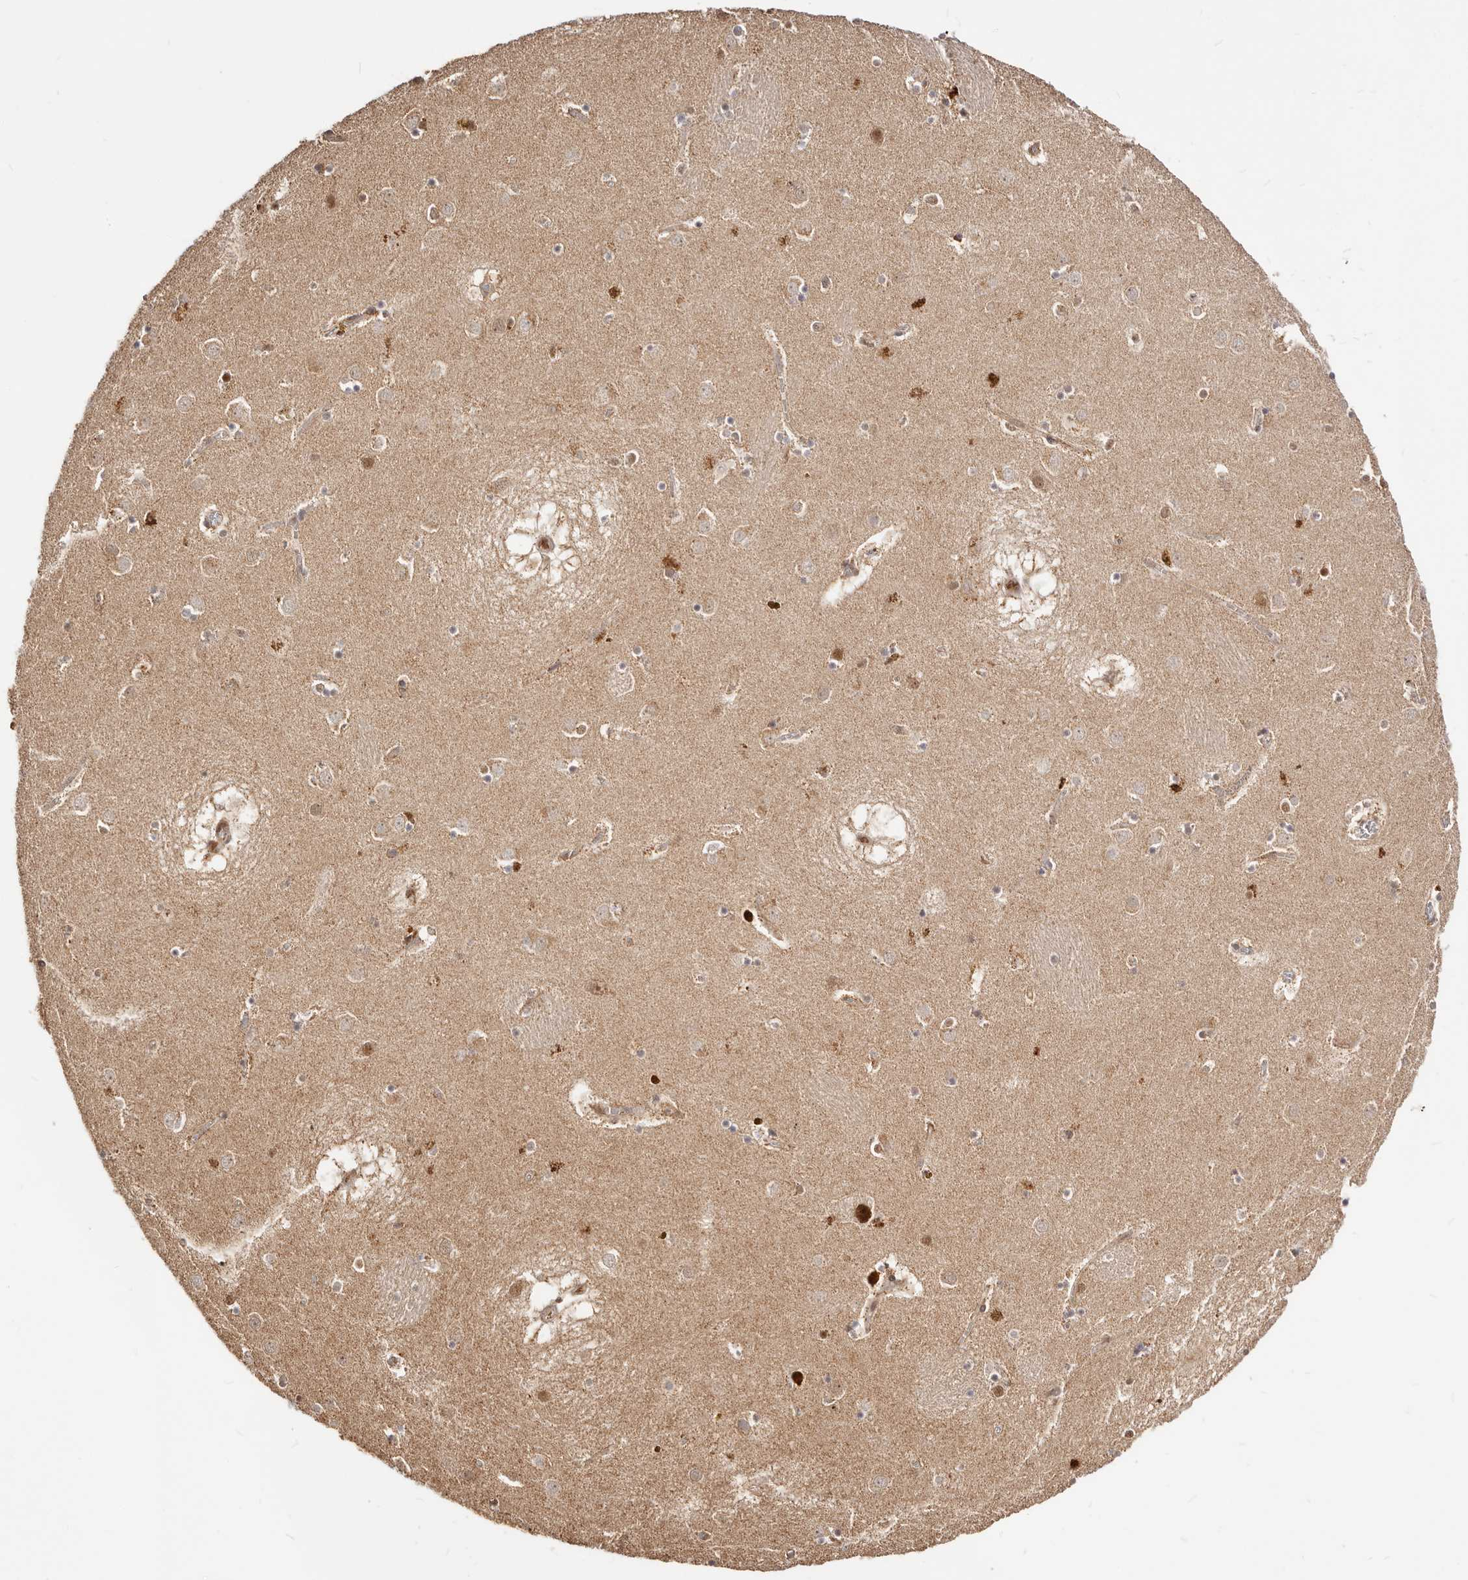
{"staining": {"intensity": "moderate", "quantity": "25%-75%", "location": "cytoplasmic/membranous"}, "tissue": "caudate", "cell_type": "Glial cells", "image_type": "normal", "snomed": [{"axis": "morphology", "description": "Normal tissue, NOS"}, {"axis": "topography", "description": "Lateral ventricle wall"}], "caption": "Brown immunohistochemical staining in normal caudate reveals moderate cytoplasmic/membranous expression in about 25%-75% of glial cells. (IHC, brightfield microscopy, high magnification).", "gene": "SEC14L1", "patient": {"sex": "male", "age": 70}}